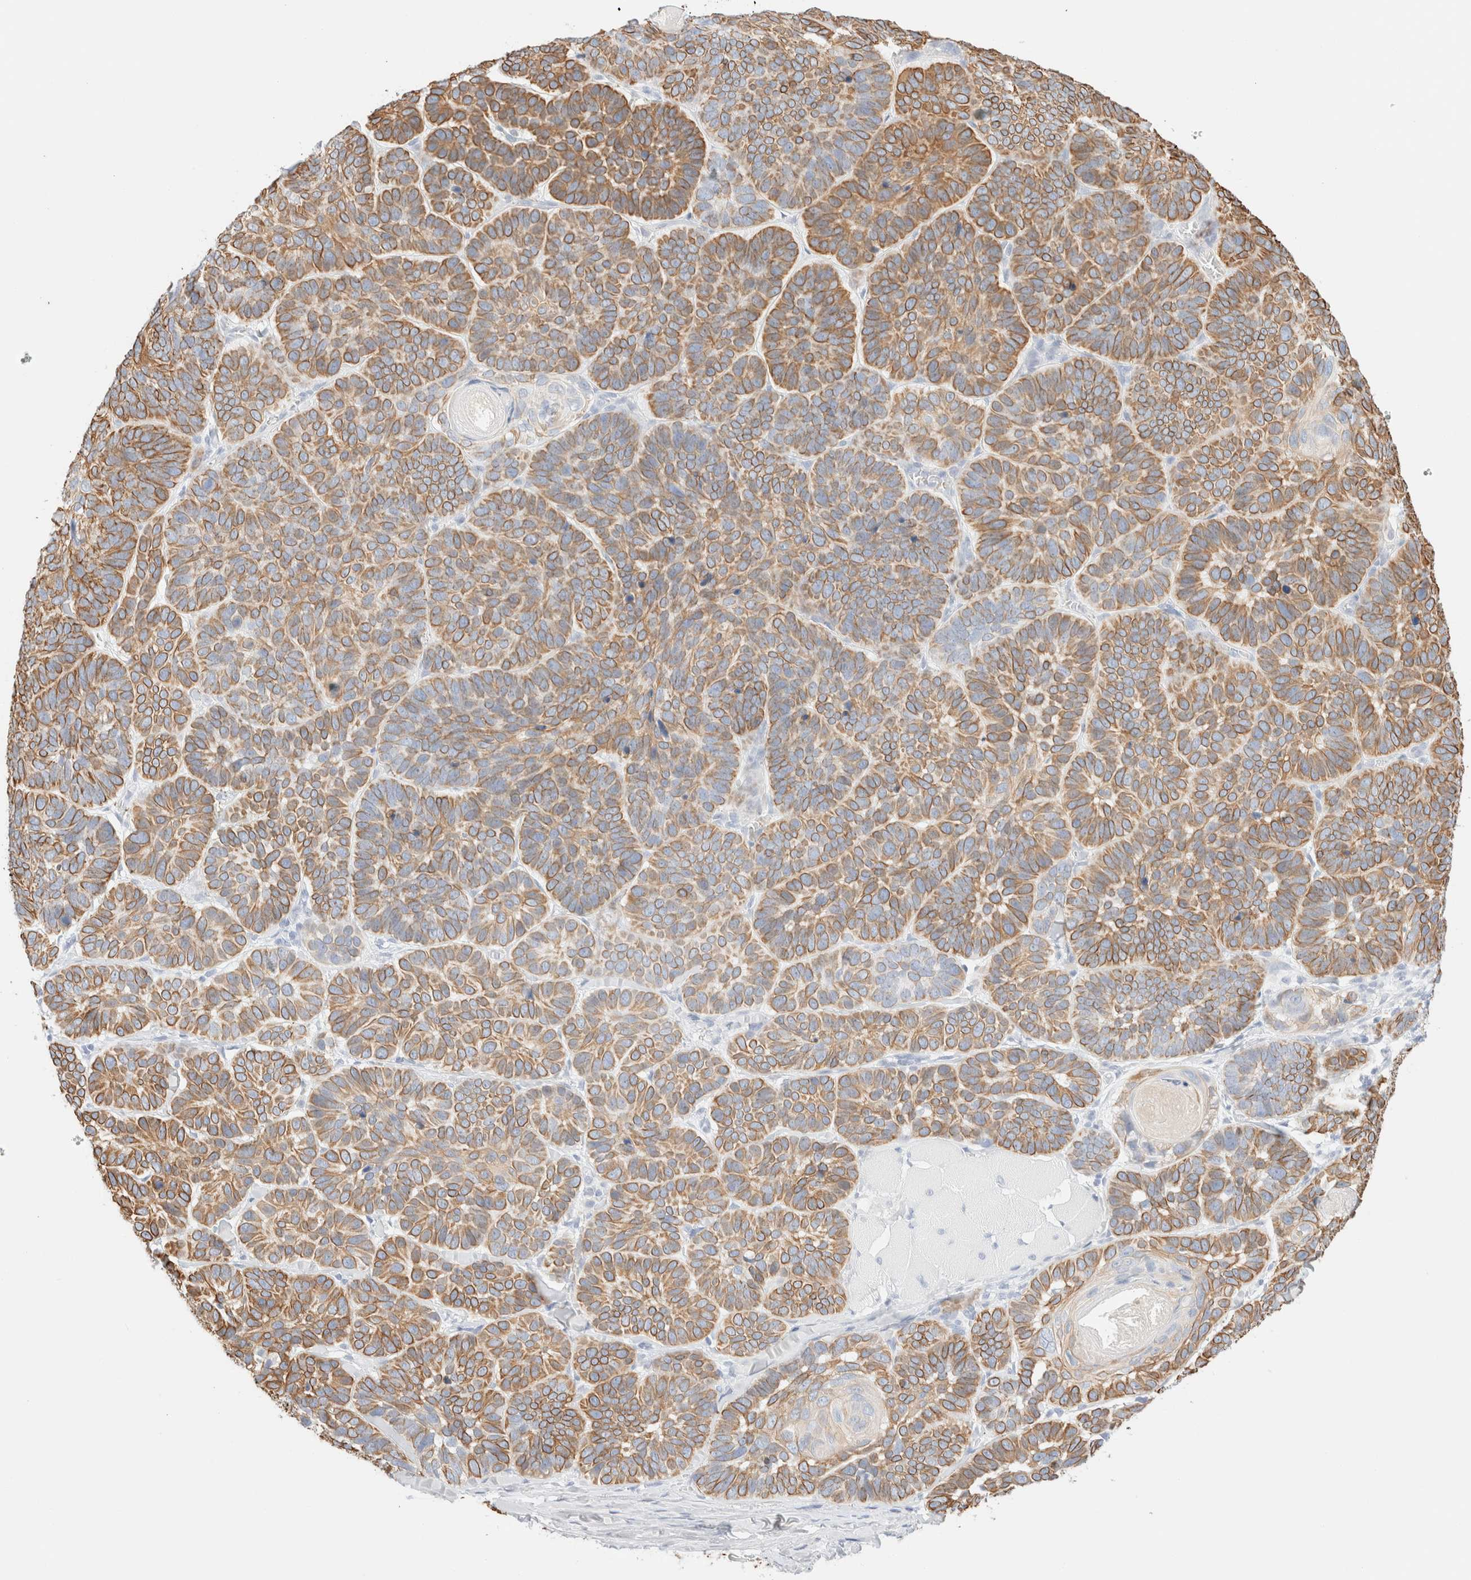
{"staining": {"intensity": "moderate", "quantity": ">75%", "location": "cytoplasmic/membranous"}, "tissue": "skin cancer", "cell_type": "Tumor cells", "image_type": "cancer", "snomed": [{"axis": "morphology", "description": "Basal cell carcinoma"}, {"axis": "topography", "description": "Skin"}], "caption": "Moderate cytoplasmic/membranous expression is present in approximately >75% of tumor cells in skin cancer (basal cell carcinoma).", "gene": "KRT15", "patient": {"sex": "male", "age": 62}}